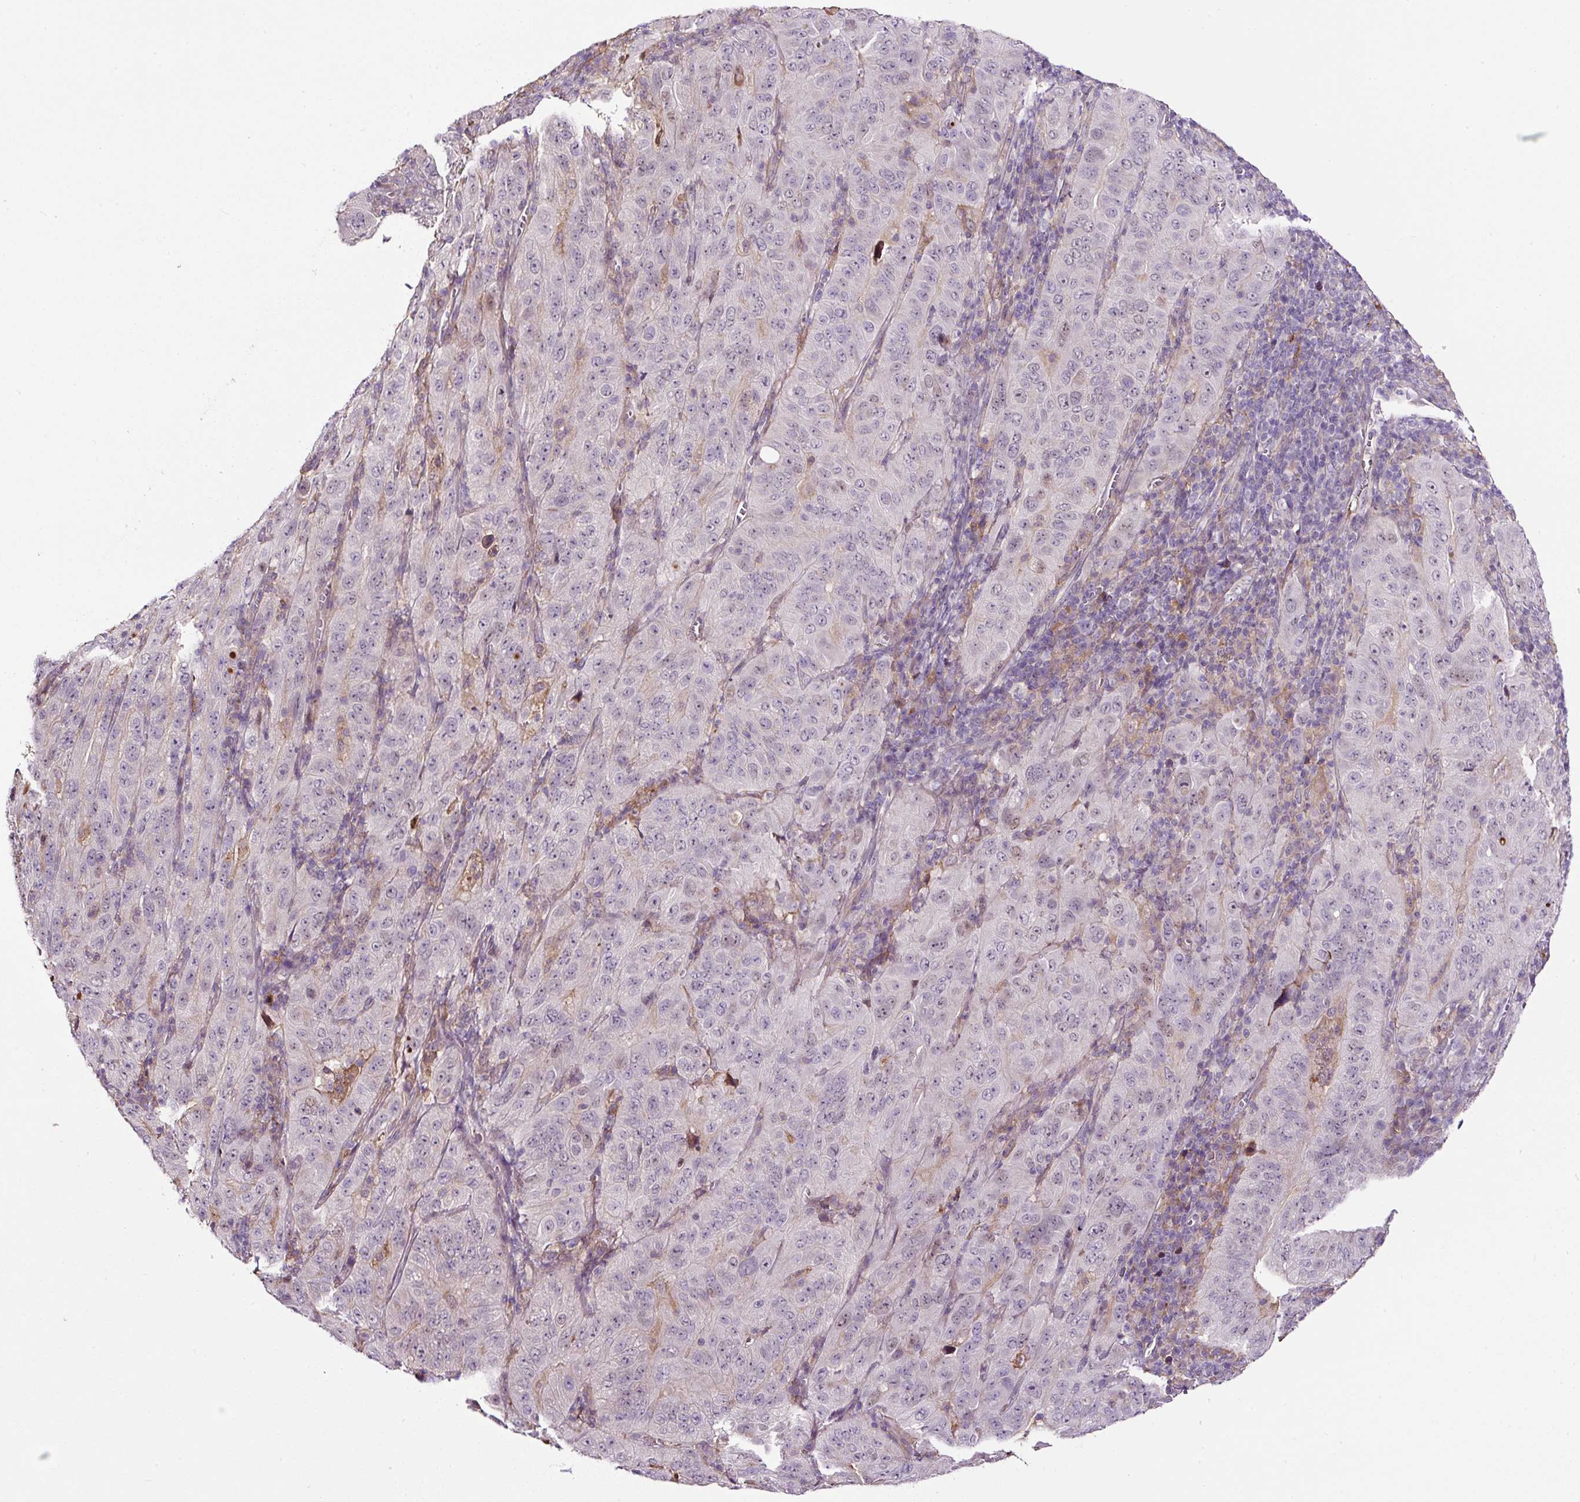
{"staining": {"intensity": "negative", "quantity": "none", "location": "none"}, "tissue": "pancreatic cancer", "cell_type": "Tumor cells", "image_type": "cancer", "snomed": [{"axis": "morphology", "description": "Adenocarcinoma, NOS"}, {"axis": "topography", "description": "Pancreas"}], "caption": "Immunohistochemistry (IHC) histopathology image of neoplastic tissue: human pancreatic cancer stained with DAB reveals no significant protein expression in tumor cells.", "gene": "LRRC24", "patient": {"sex": "male", "age": 63}}